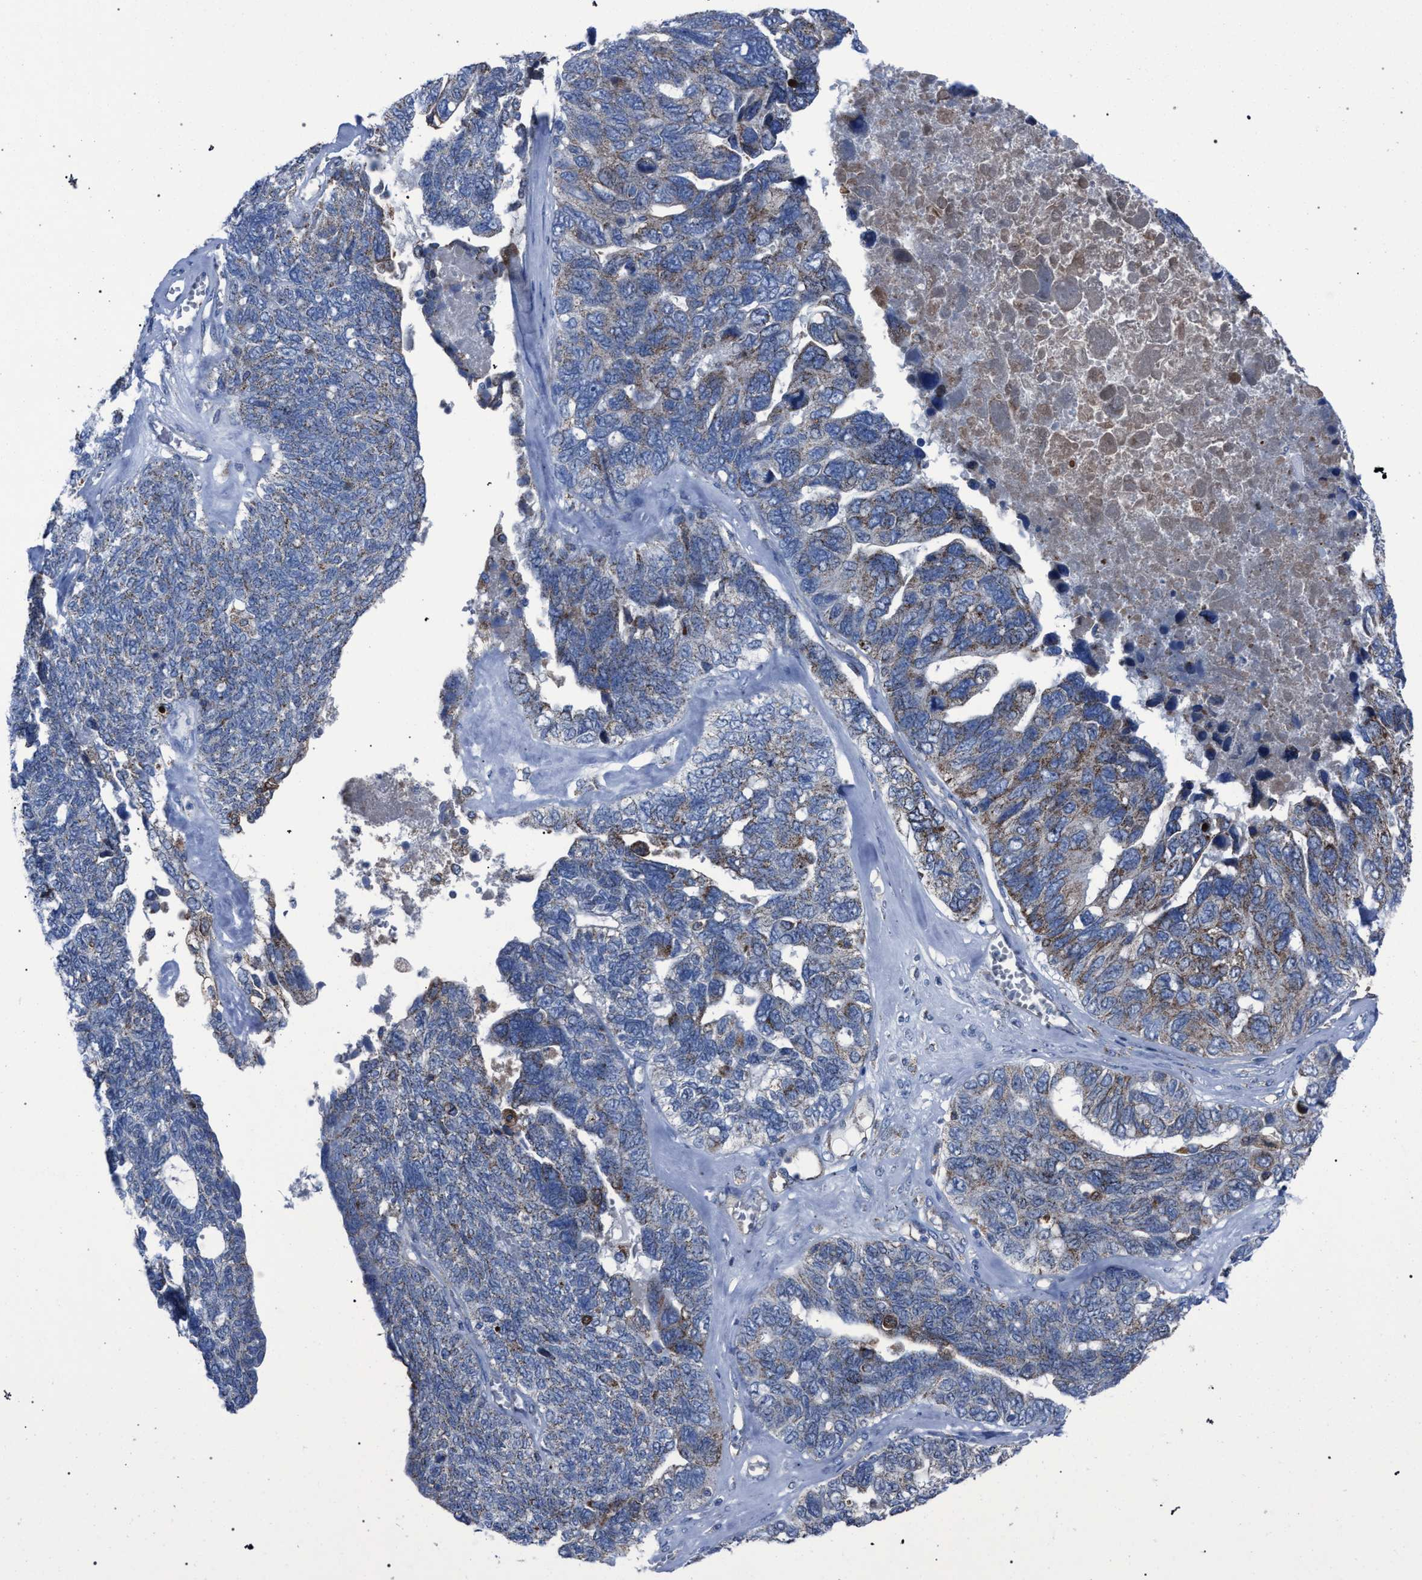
{"staining": {"intensity": "weak", "quantity": "25%-75%", "location": "cytoplasmic/membranous"}, "tissue": "ovarian cancer", "cell_type": "Tumor cells", "image_type": "cancer", "snomed": [{"axis": "morphology", "description": "Cystadenocarcinoma, serous, NOS"}, {"axis": "topography", "description": "Ovary"}], "caption": "Tumor cells reveal low levels of weak cytoplasmic/membranous expression in approximately 25%-75% of cells in human ovarian serous cystadenocarcinoma.", "gene": "HSD17B4", "patient": {"sex": "female", "age": 79}}